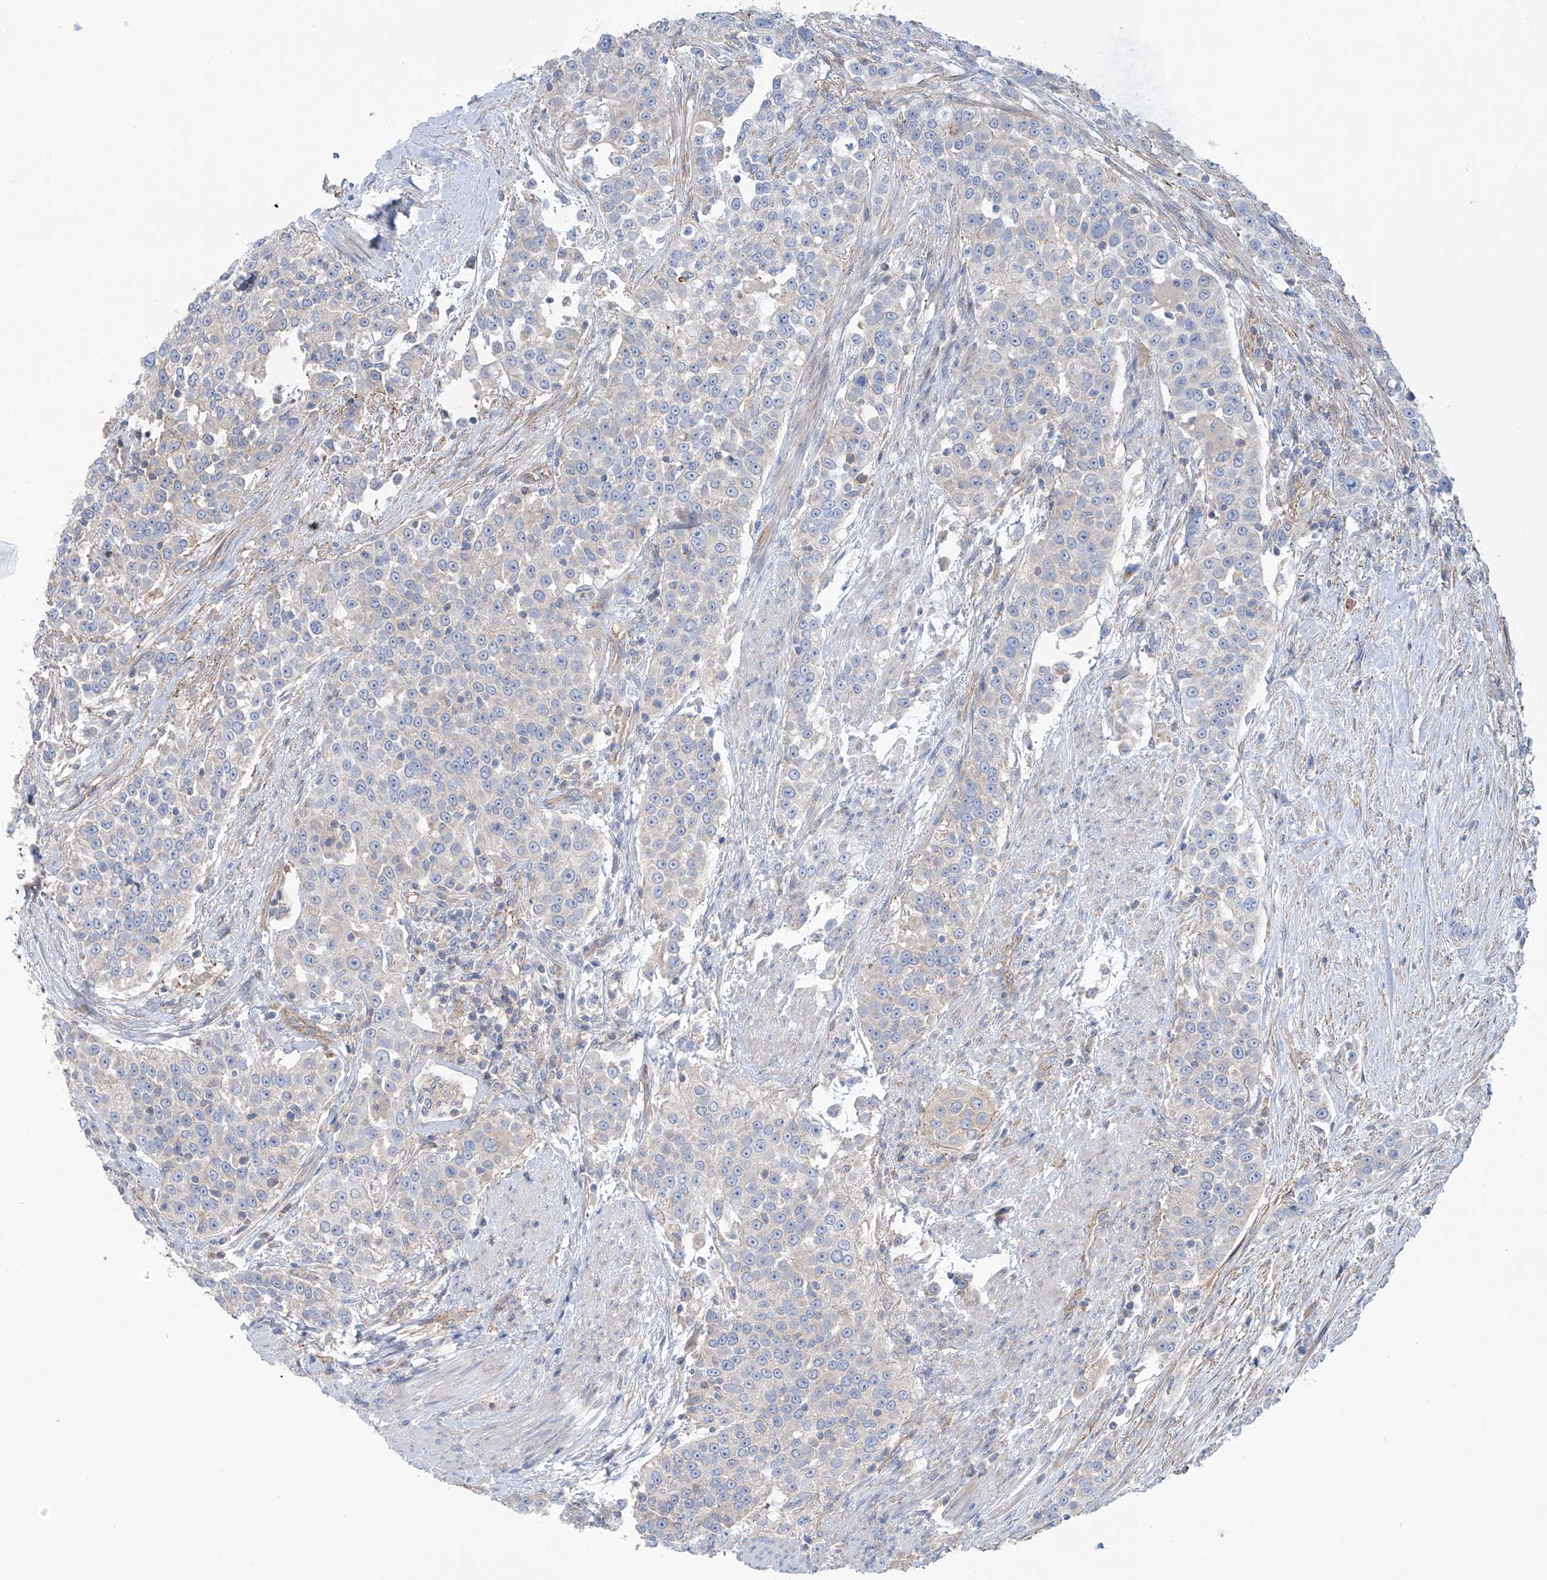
{"staining": {"intensity": "negative", "quantity": "none", "location": "none"}, "tissue": "urothelial cancer", "cell_type": "Tumor cells", "image_type": "cancer", "snomed": [{"axis": "morphology", "description": "Urothelial carcinoma, High grade"}, {"axis": "topography", "description": "Urinary bladder"}], "caption": "This is an immunohistochemistry (IHC) photomicrograph of human urothelial cancer. There is no positivity in tumor cells.", "gene": "TMEM209", "patient": {"sex": "female", "age": 80}}